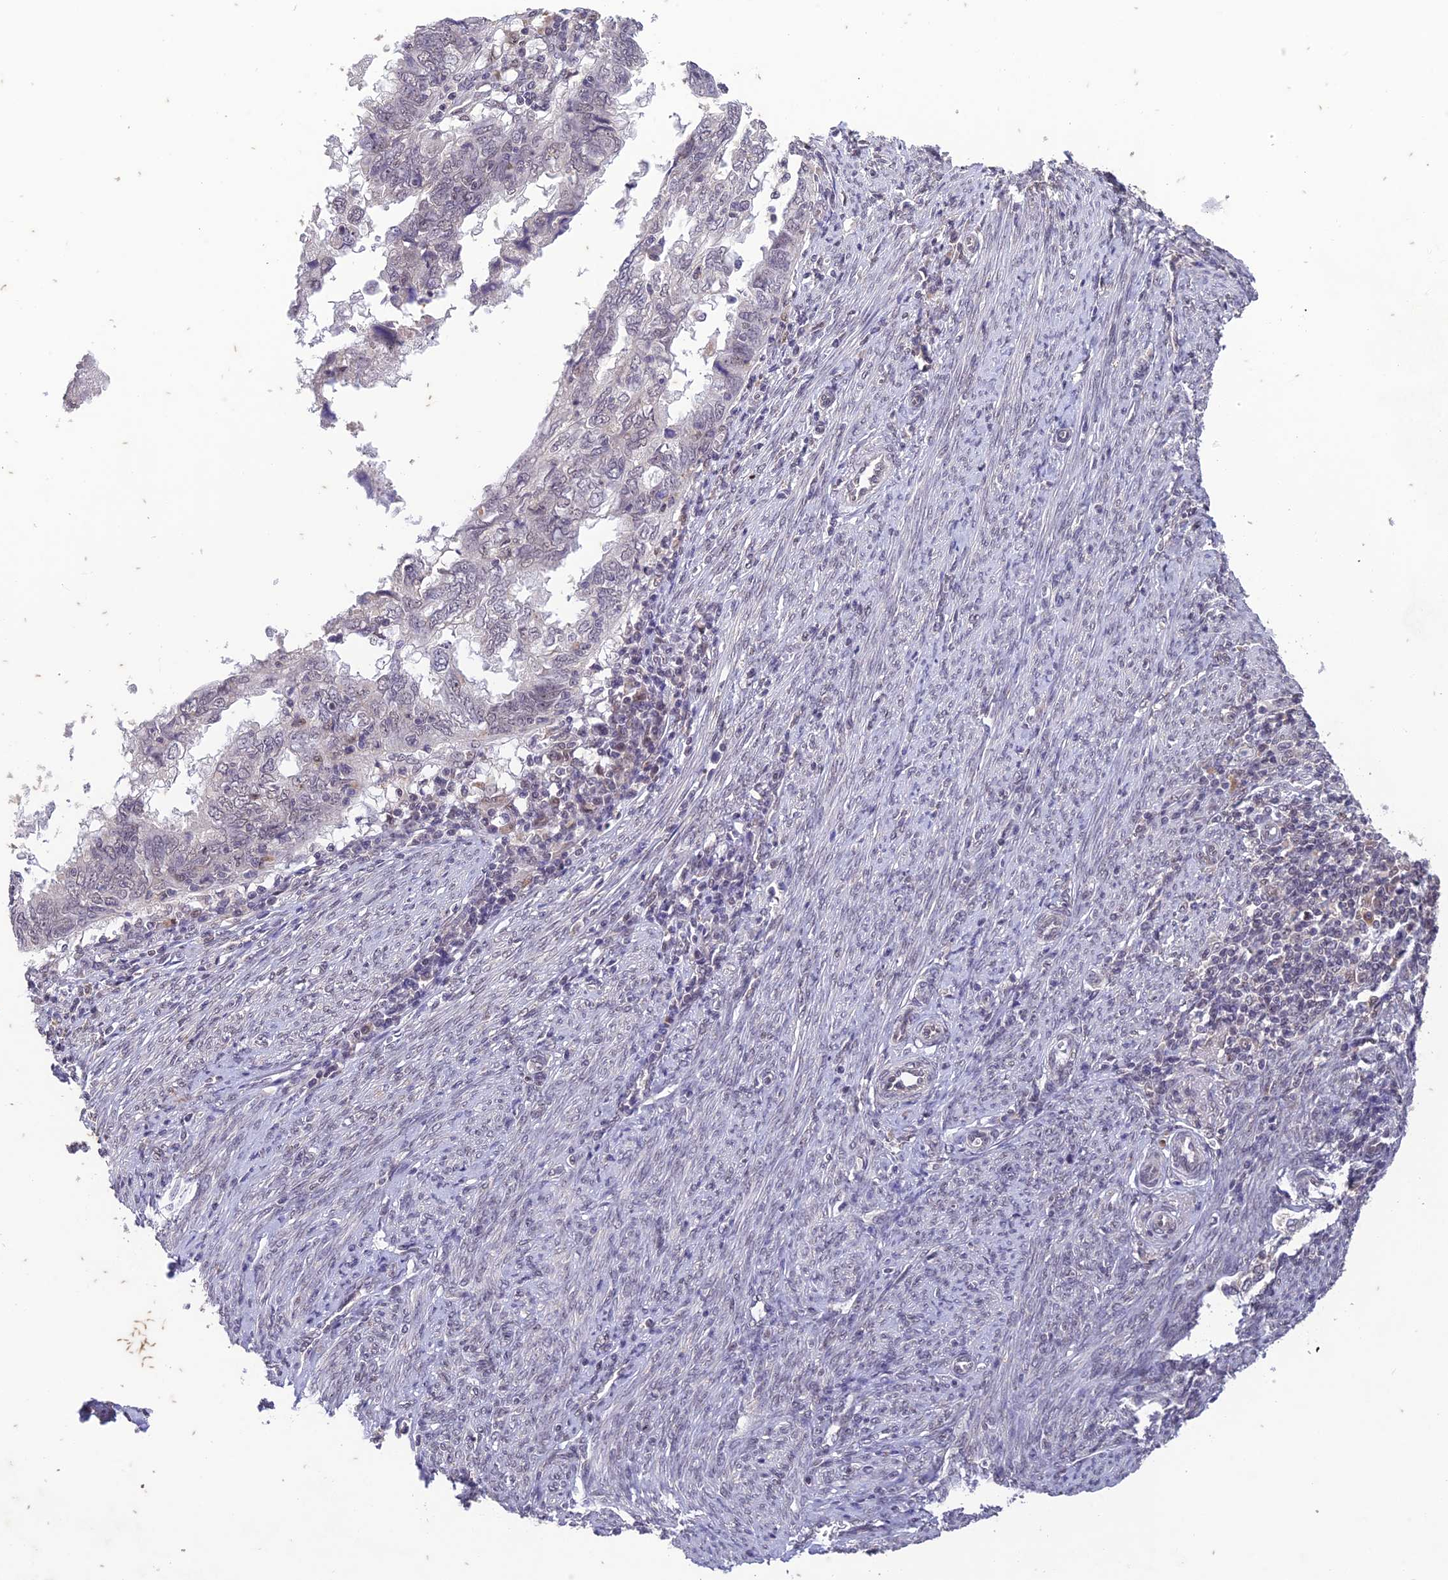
{"staining": {"intensity": "negative", "quantity": "none", "location": "none"}, "tissue": "endometrial cancer", "cell_type": "Tumor cells", "image_type": "cancer", "snomed": [{"axis": "morphology", "description": "Adenocarcinoma, NOS"}, {"axis": "topography", "description": "Uterus"}], "caption": "The micrograph demonstrates no staining of tumor cells in endometrial adenocarcinoma.", "gene": "POP4", "patient": {"sex": "female", "age": 77}}